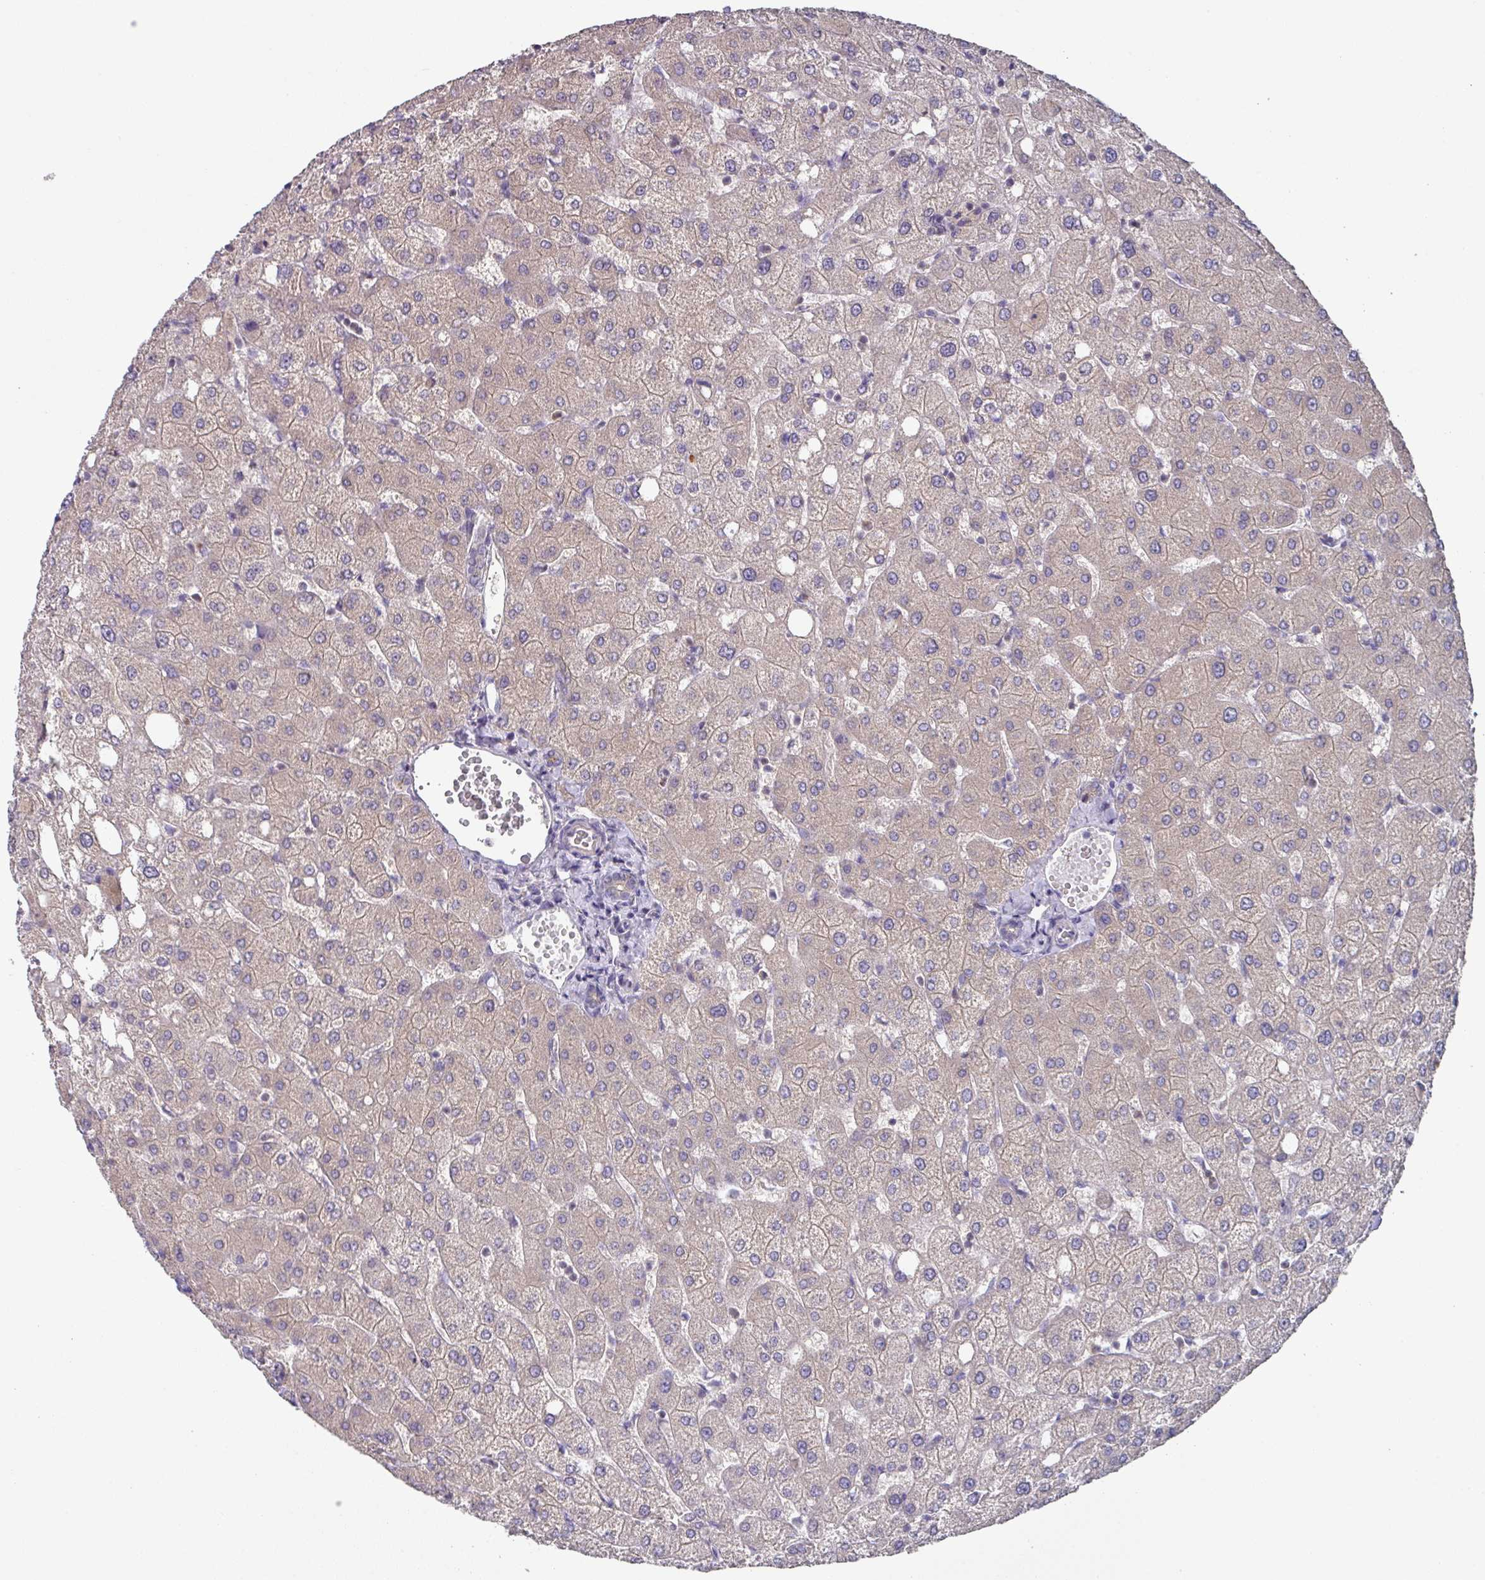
{"staining": {"intensity": "negative", "quantity": "none", "location": "none"}, "tissue": "liver", "cell_type": "Cholangiocytes", "image_type": "normal", "snomed": [{"axis": "morphology", "description": "Normal tissue, NOS"}, {"axis": "topography", "description": "Liver"}], "caption": "This image is of unremarkable liver stained with IHC to label a protein in brown with the nuclei are counter-stained blue. There is no expression in cholangiocytes. The staining was performed using DAB (3,3'-diaminobenzidine) to visualize the protein expression in brown, while the nuclei were stained in blue with hematoxylin (Magnification: 20x).", "gene": "DCAF12L1", "patient": {"sex": "female", "age": 54}}